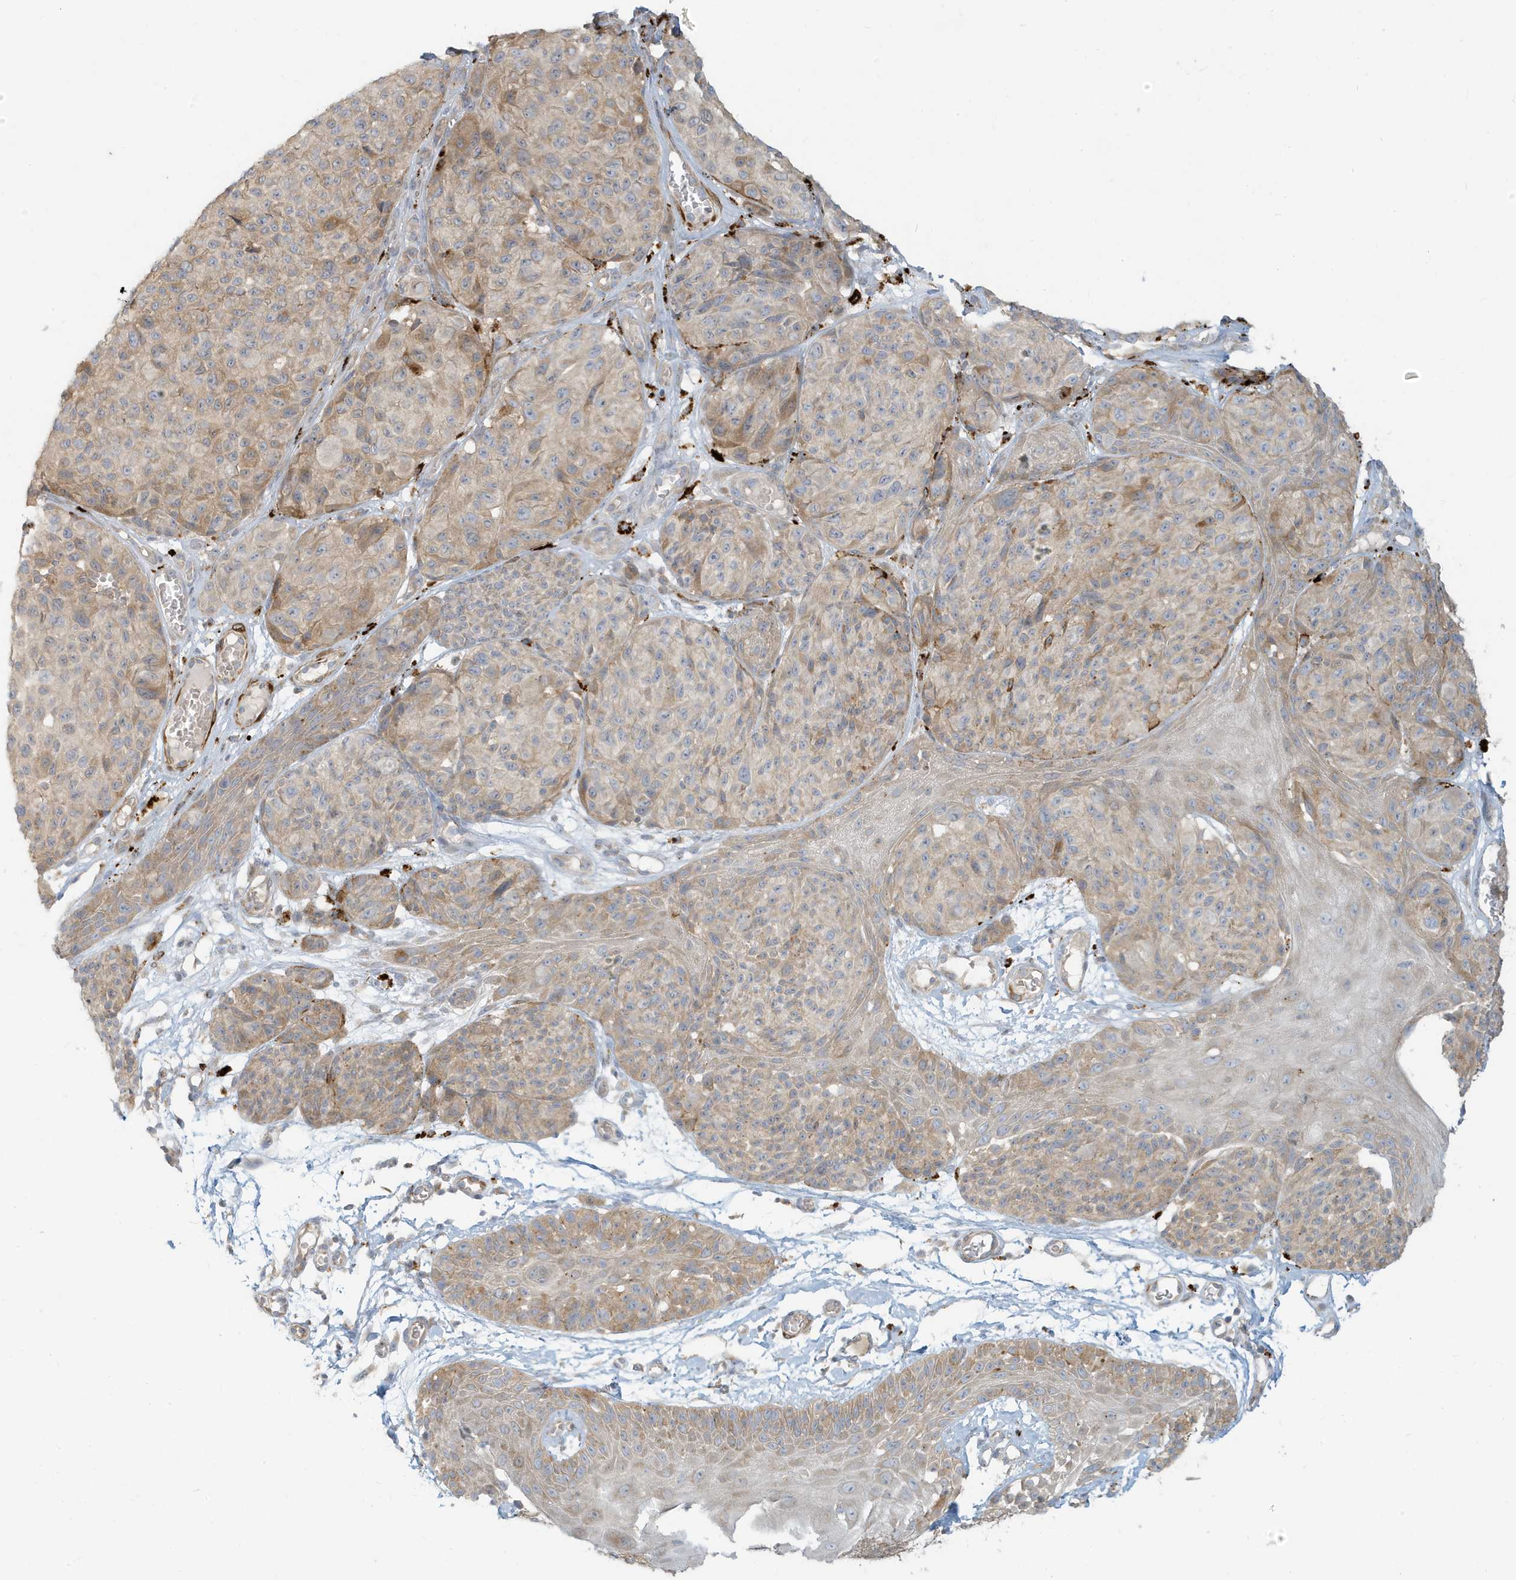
{"staining": {"intensity": "weak", "quantity": "25%-75%", "location": "cytoplasmic/membranous"}, "tissue": "melanoma", "cell_type": "Tumor cells", "image_type": "cancer", "snomed": [{"axis": "morphology", "description": "Malignant melanoma, NOS"}, {"axis": "topography", "description": "Skin"}], "caption": "Human malignant melanoma stained with a protein marker demonstrates weak staining in tumor cells.", "gene": "MCOLN1", "patient": {"sex": "male", "age": 83}}